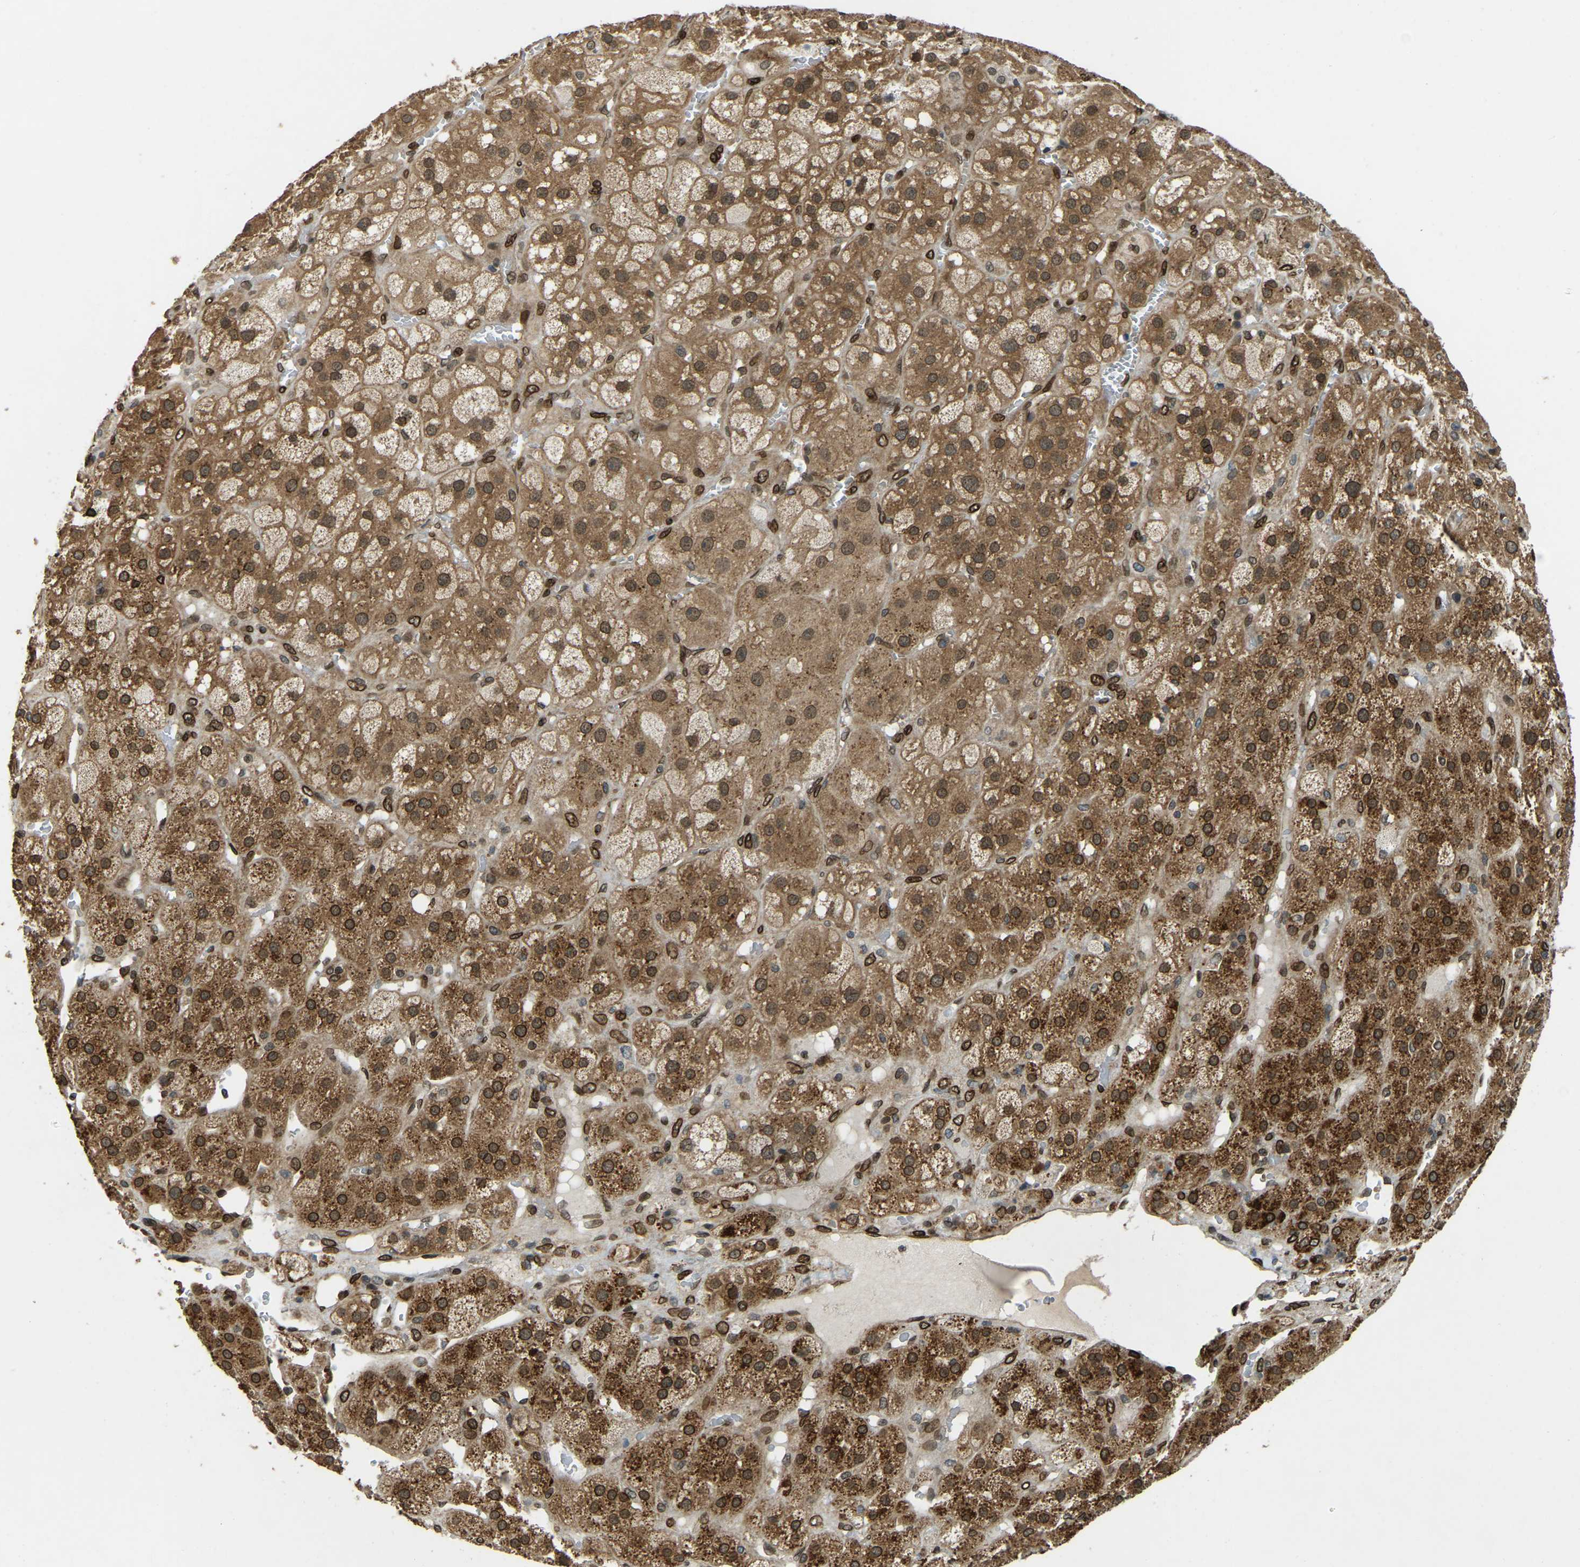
{"staining": {"intensity": "strong", "quantity": ">75%", "location": "cytoplasmic/membranous,nuclear"}, "tissue": "adrenal gland", "cell_type": "Glandular cells", "image_type": "normal", "snomed": [{"axis": "morphology", "description": "Normal tissue, NOS"}, {"axis": "topography", "description": "Adrenal gland"}], "caption": "Adrenal gland stained with DAB immunohistochemistry (IHC) exhibits high levels of strong cytoplasmic/membranous,nuclear positivity in about >75% of glandular cells. The protein is shown in brown color, while the nuclei are stained blue.", "gene": "SYNE1", "patient": {"sex": "female", "age": 47}}